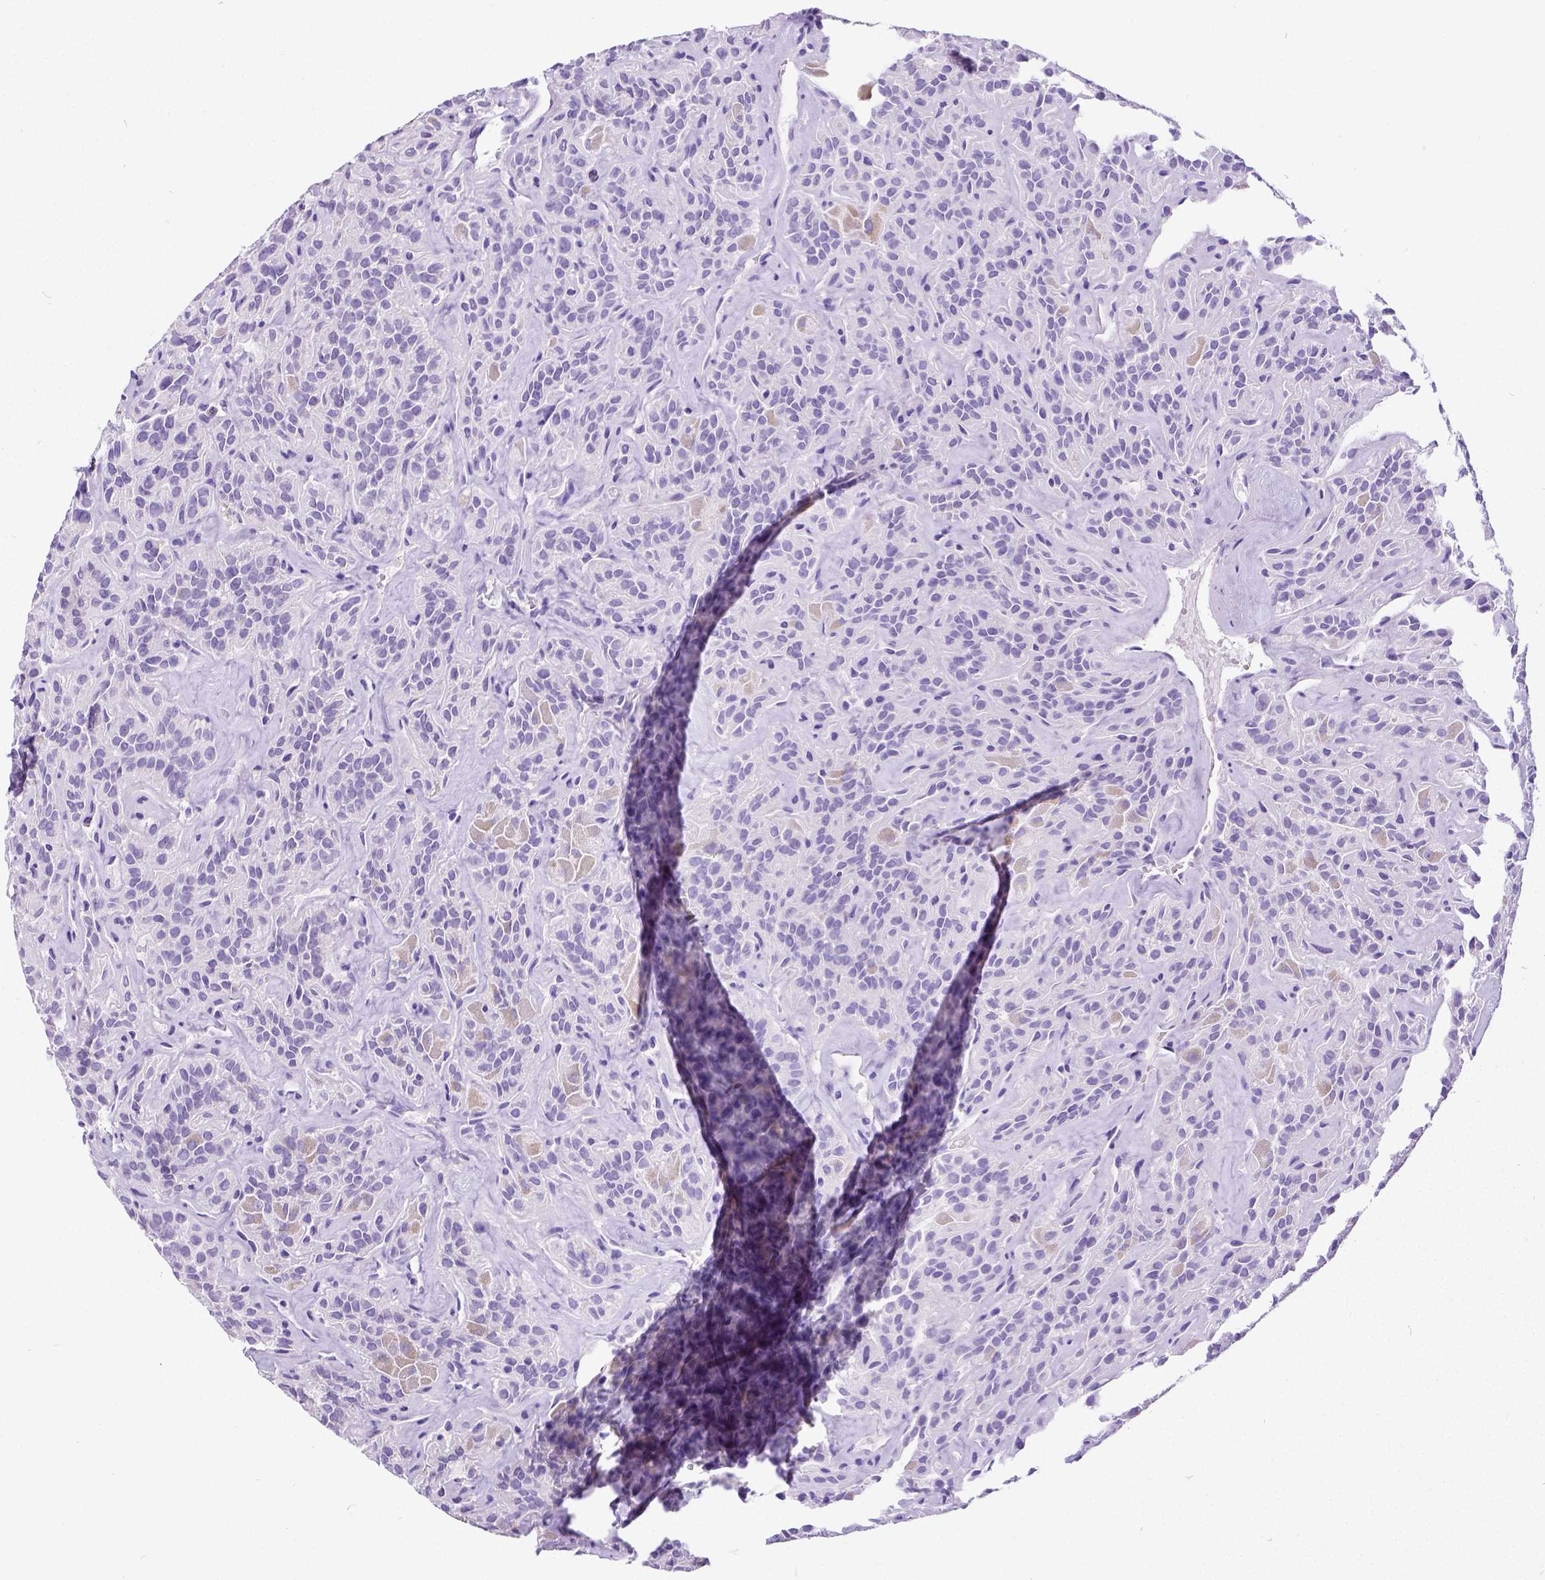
{"staining": {"intensity": "negative", "quantity": "none", "location": "none"}, "tissue": "thyroid cancer", "cell_type": "Tumor cells", "image_type": "cancer", "snomed": [{"axis": "morphology", "description": "Papillary adenocarcinoma, NOS"}, {"axis": "topography", "description": "Thyroid gland"}], "caption": "An image of human thyroid papillary adenocarcinoma is negative for staining in tumor cells.", "gene": "SATB2", "patient": {"sex": "female", "age": 45}}